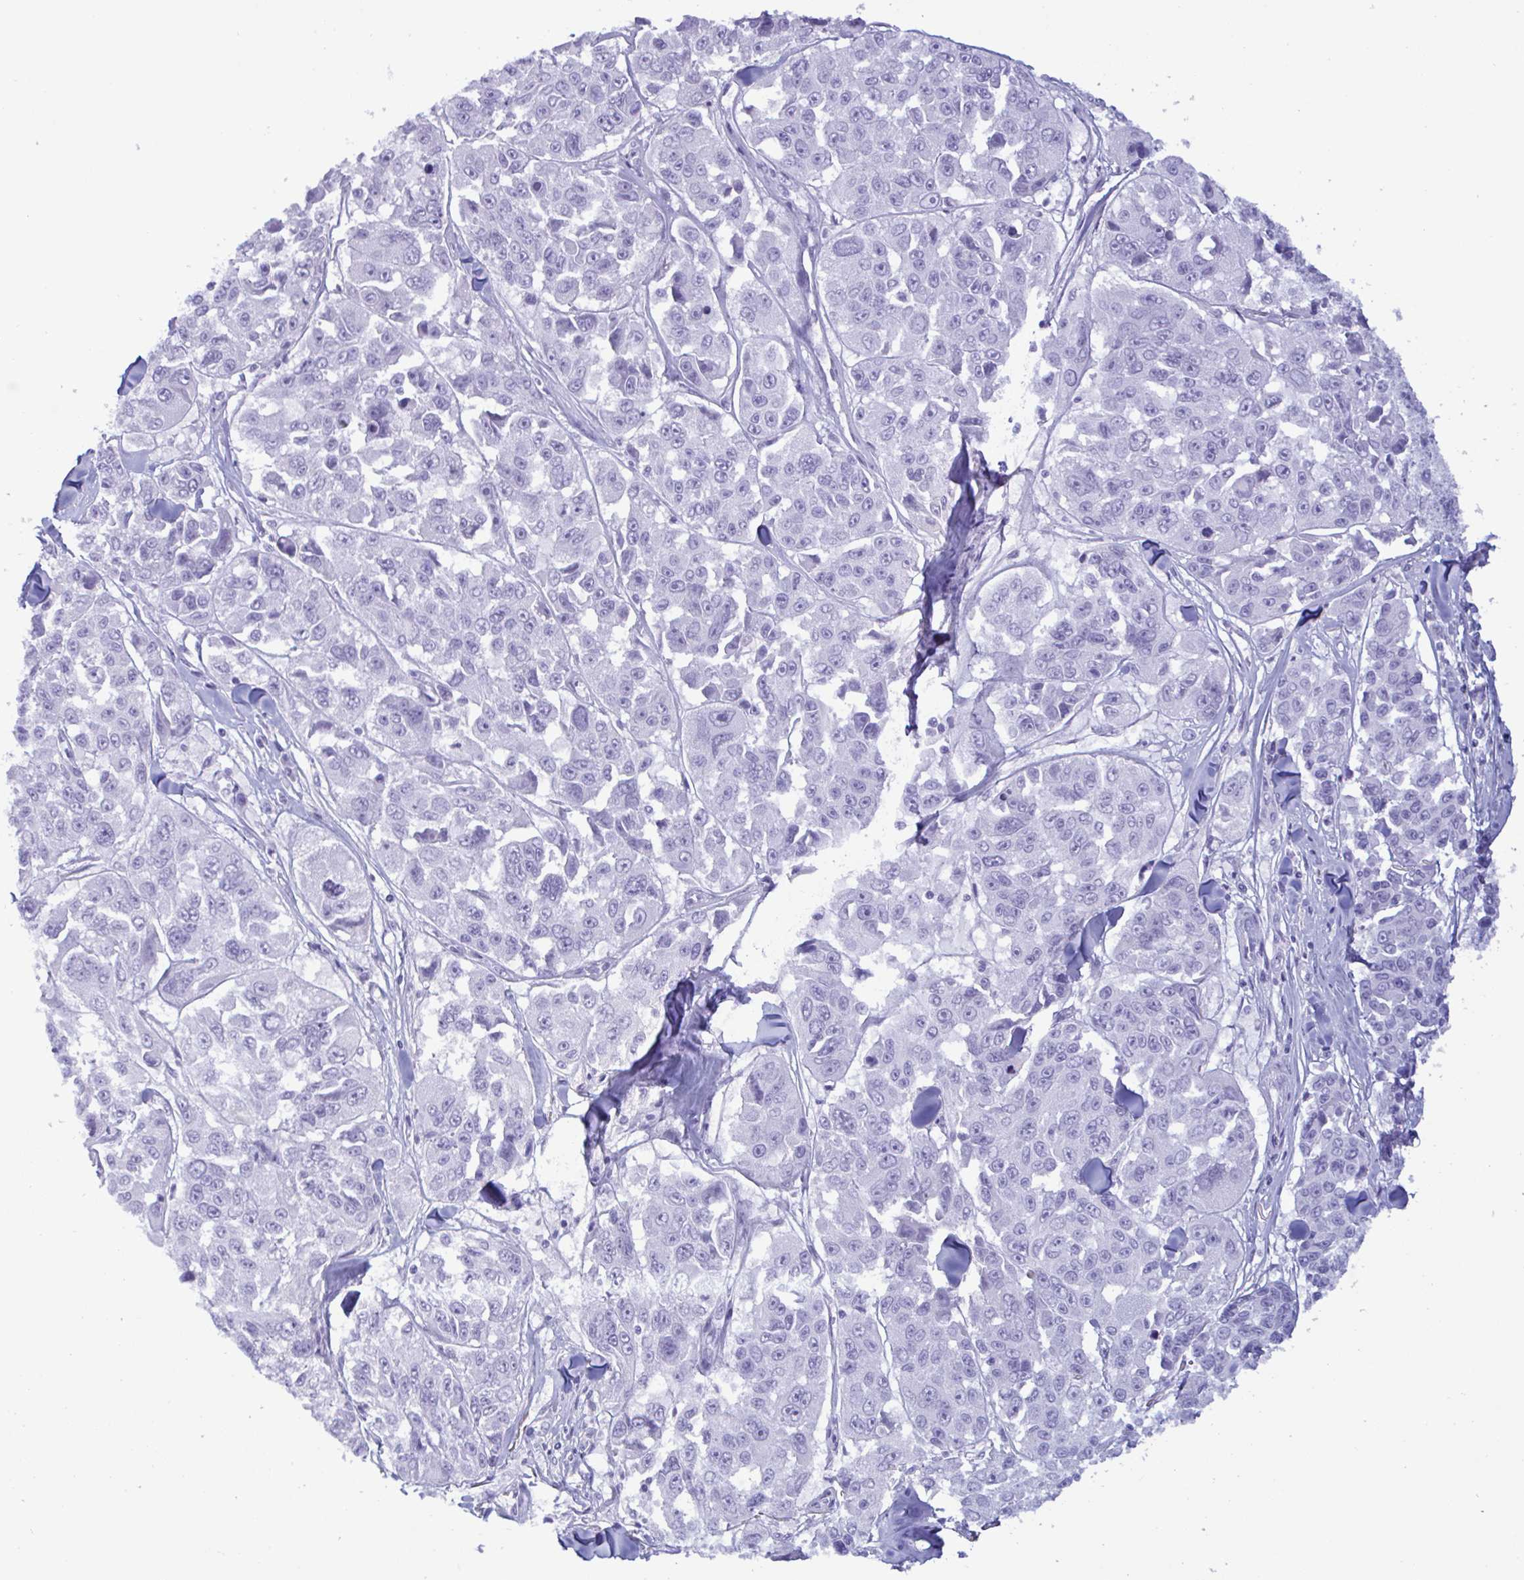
{"staining": {"intensity": "negative", "quantity": "none", "location": "none"}, "tissue": "melanoma", "cell_type": "Tumor cells", "image_type": "cancer", "snomed": [{"axis": "morphology", "description": "Malignant melanoma, NOS"}, {"axis": "topography", "description": "Skin"}], "caption": "Image shows no significant protein positivity in tumor cells of melanoma.", "gene": "MRGPRG", "patient": {"sex": "female", "age": 66}}